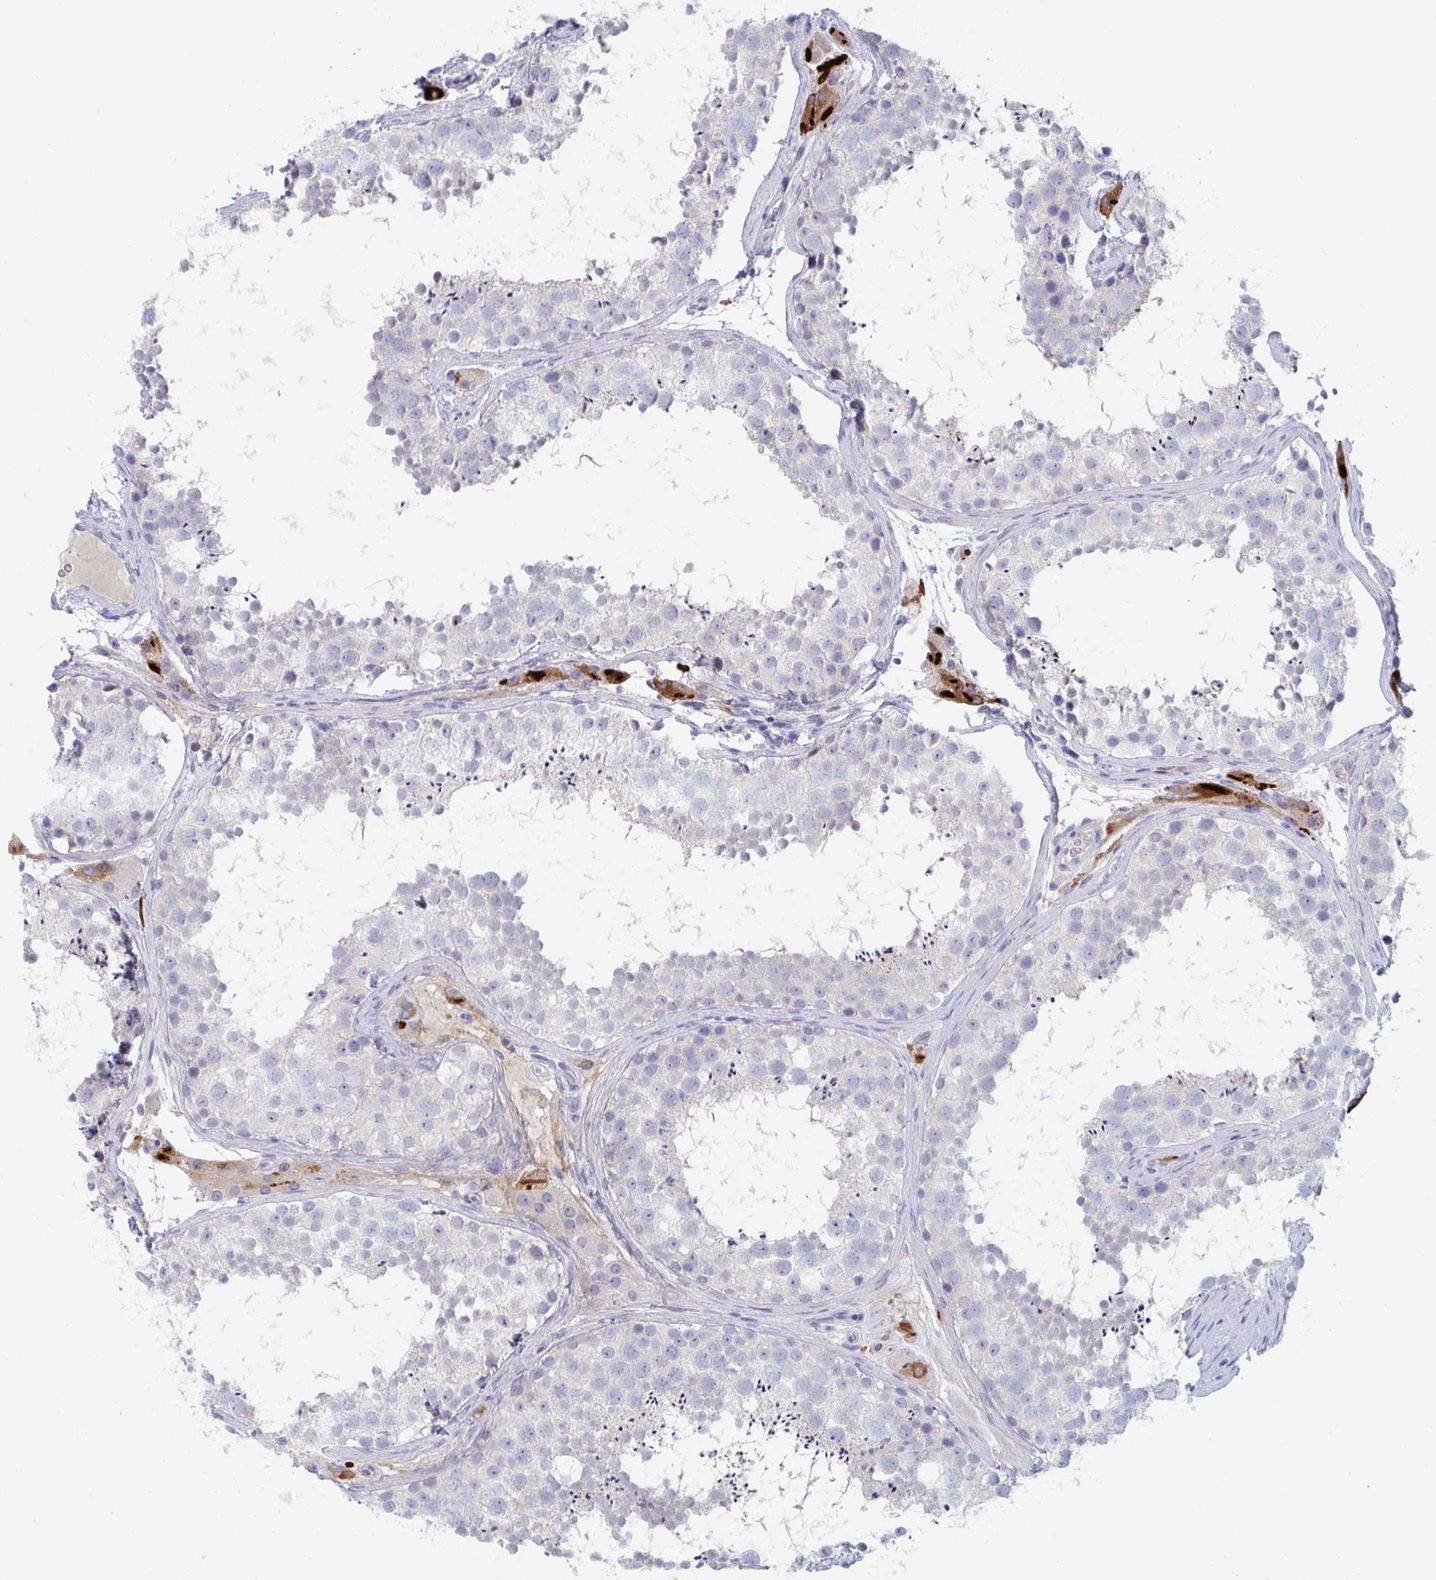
{"staining": {"intensity": "negative", "quantity": "none", "location": "none"}, "tissue": "testis", "cell_type": "Cells in seminiferous ducts", "image_type": "normal", "snomed": [{"axis": "morphology", "description": "Normal tissue, NOS"}, {"axis": "topography", "description": "Testis"}], "caption": "DAB immunohistochemical staining of unremarkable human testis demonstrates no significant expression in cells in seminiferous ducts. (Brightfield microscopy of DAB immunohistochemistry (IHC) at high magnification).", "gene": "NT5C3B", "patient": {"sex": "male", "age": 41}}